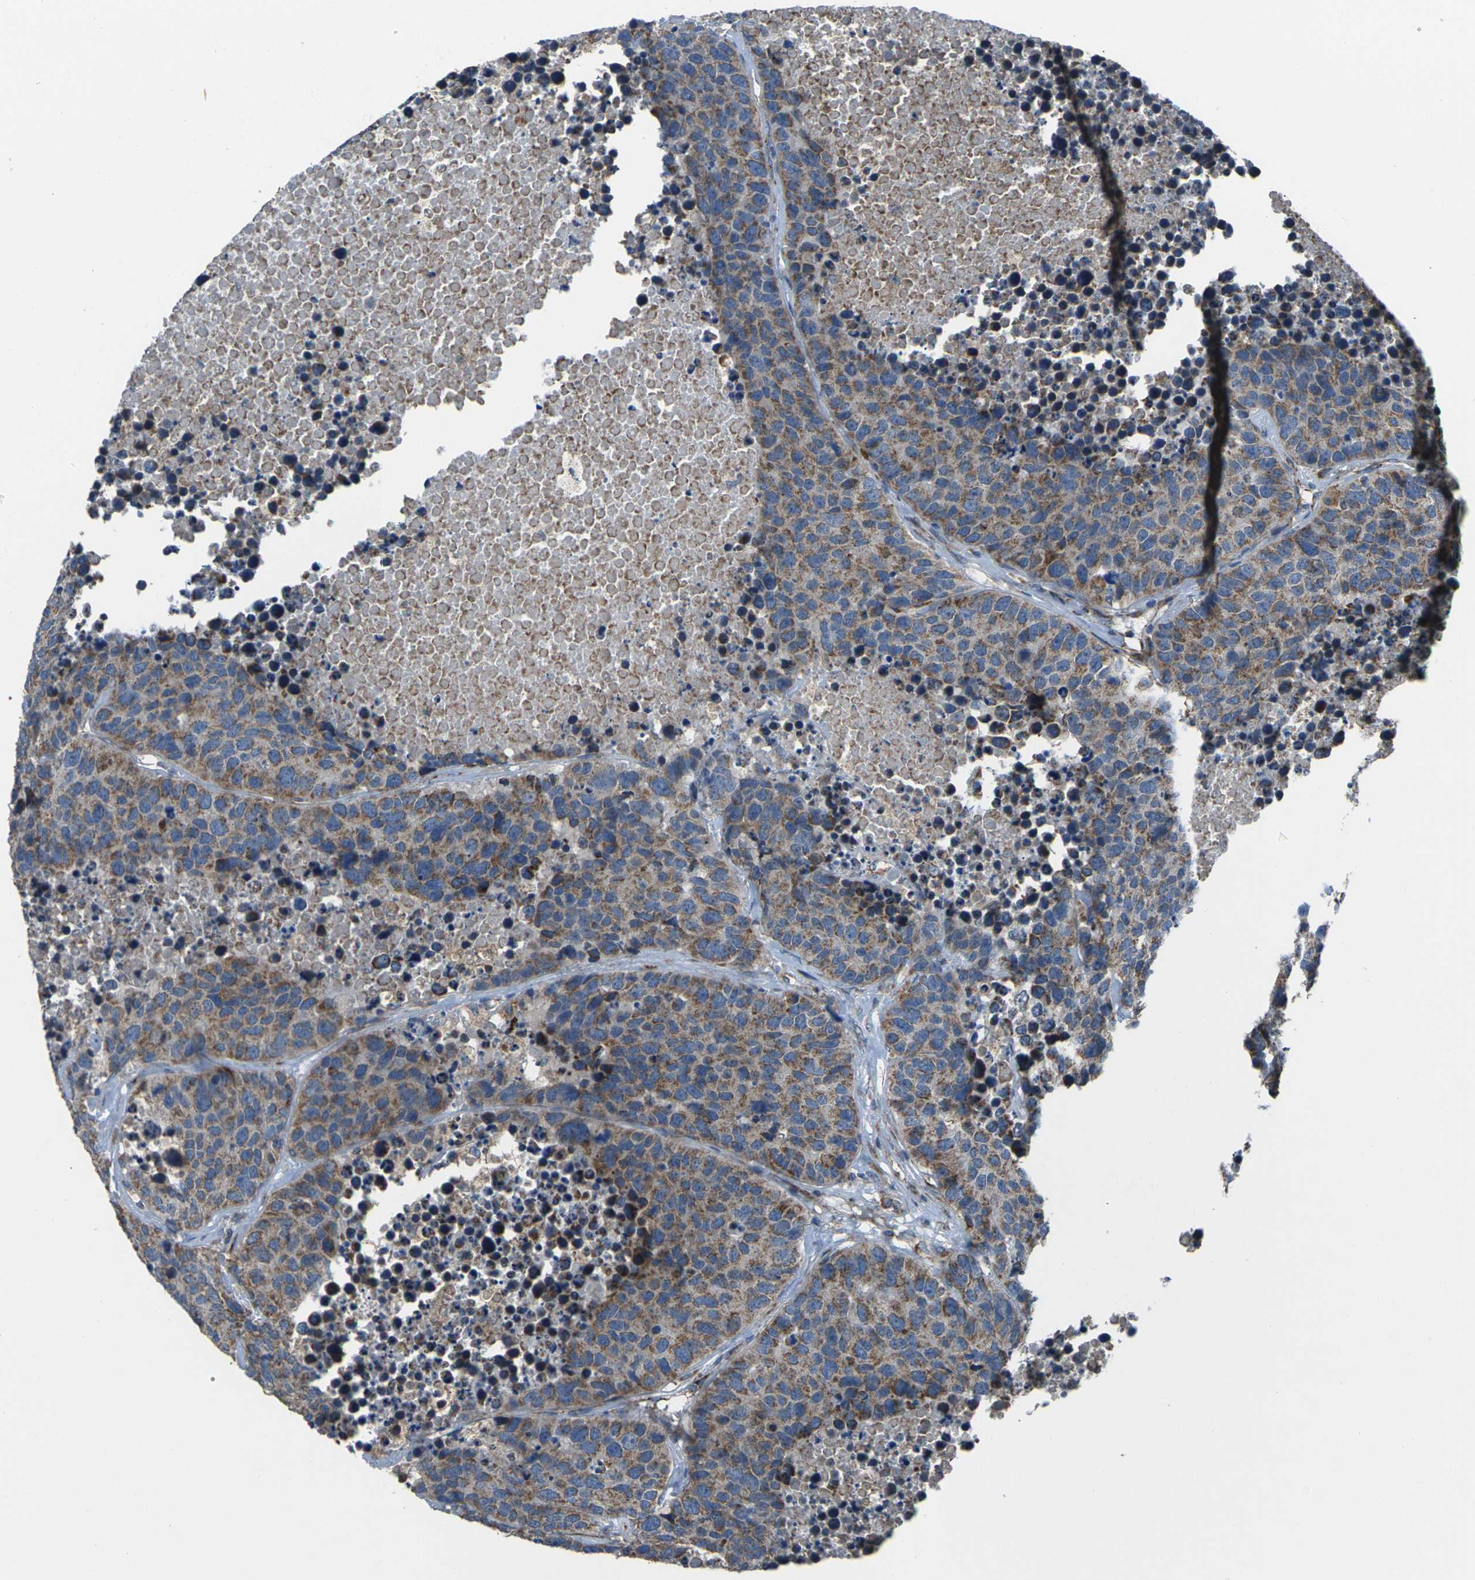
{"staining": {"intensity": "moderate", "quantity": "<25%", "location": "cytoplasmic/membranous"}, "tissue": "carcinoid", "cell_type": "Tumor cells", "image_type": "cancer", "snomed": [{"axis": "morphology", "description": "Carcinoid, malignant, NOS"}, {"axis": "topography", "description": "Lung"}], "caption": "Protein staining by IHC demonstrates moderate cytoplasmic/membranous positivity in approximately <25% of tumor cells in carcinoid. (Brightfield microscopy of DAB IHC at high magnification).", "gene": "TMEM120B", "patient": {"sex": "male", "age": 60}}